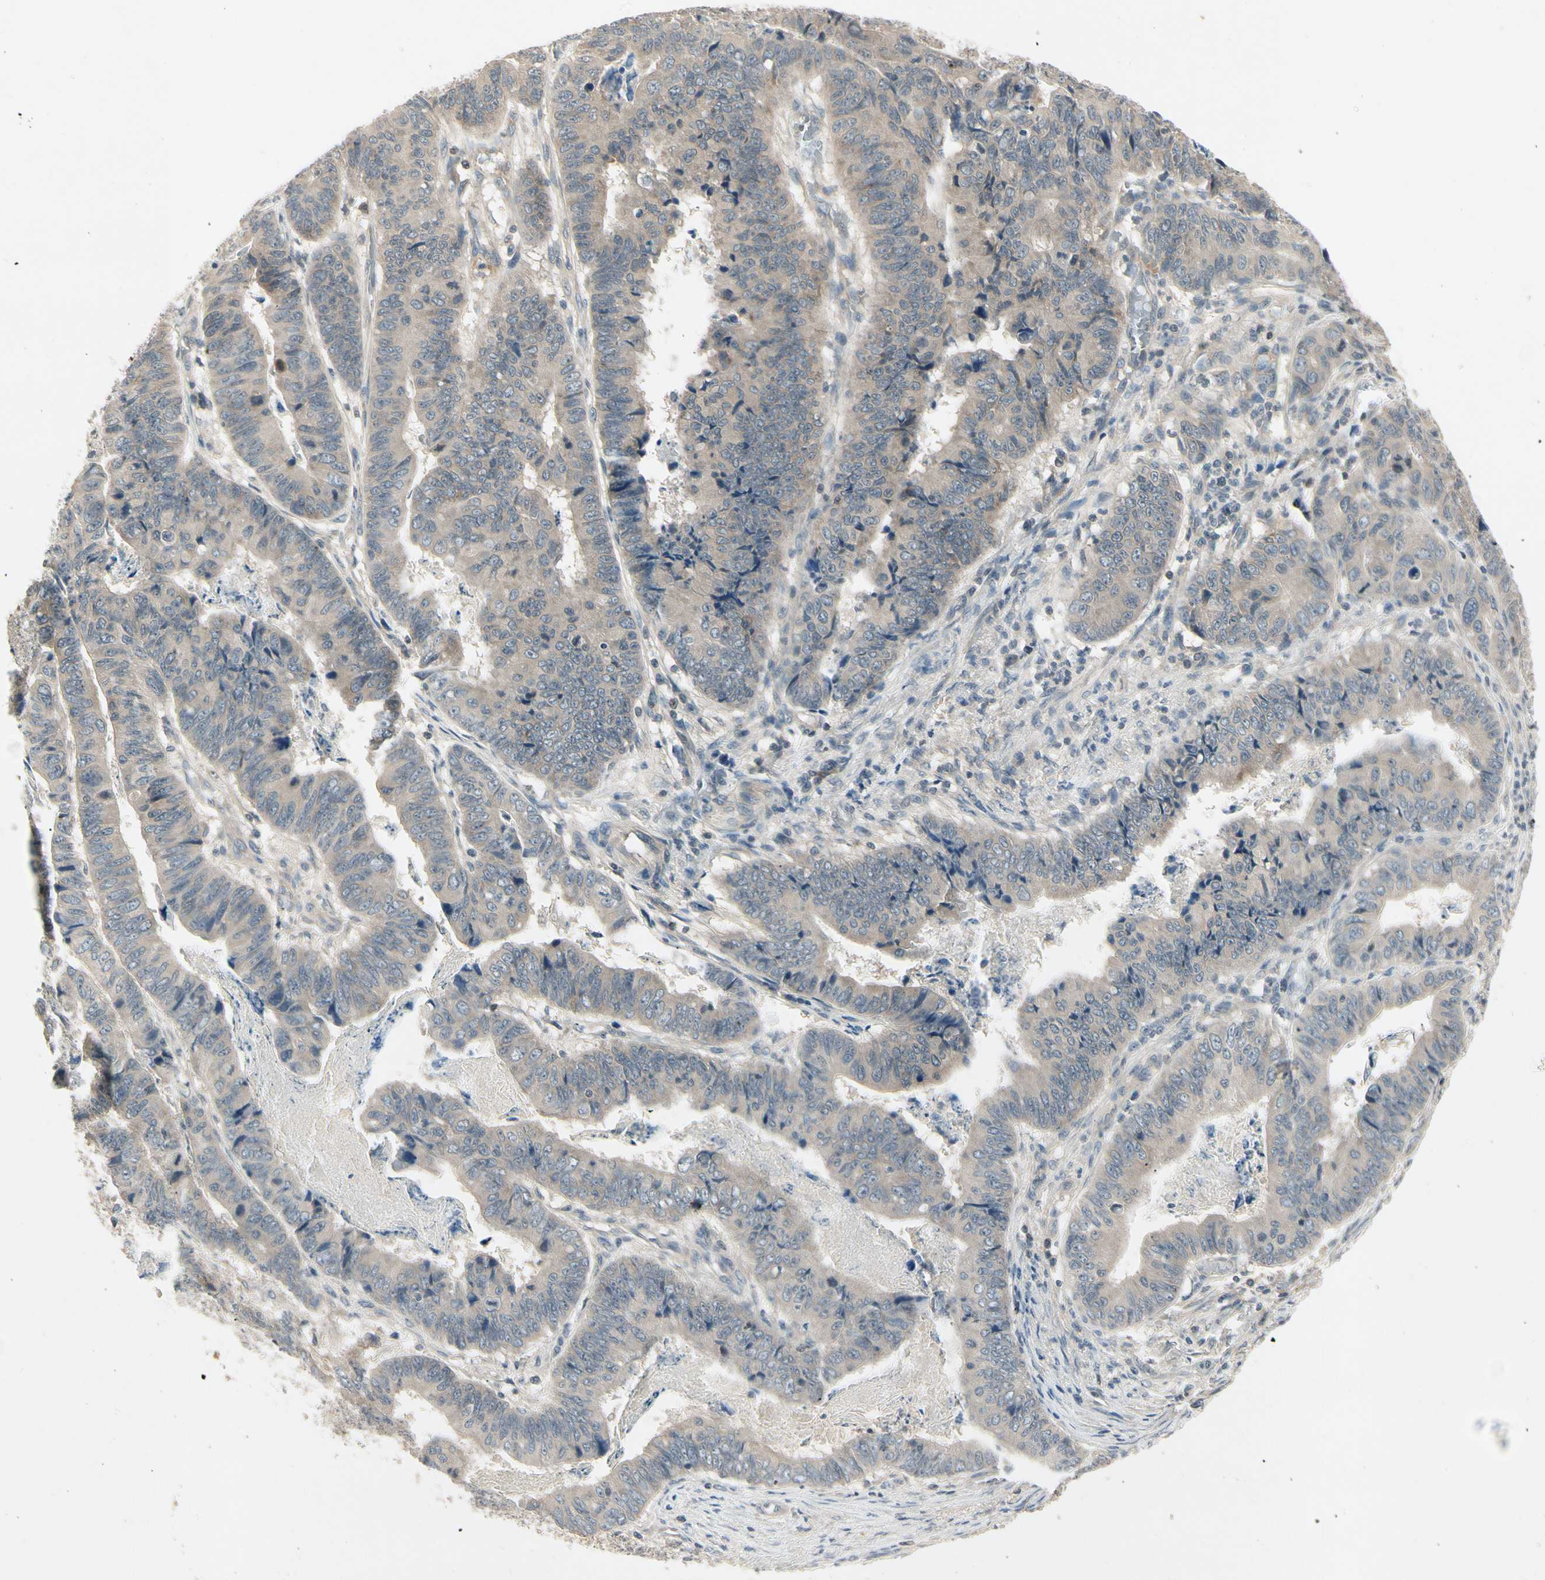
{"staining": {"intensity": "weak", "quantity": ">75%", "location": "cytoplasmic/membranous"}, "tissue": "stomach cancer", "cell_type": "Tumor cells", "image_type": "cancer", "snomed": [{"axis": "morphology", "description": "Adenocarcinoma, NOS"}, {"axis": "topography", "description": "Stomach, lower"}], "caption": "Human stomach cancer stained for a protein (brown) shows weak cytoplasmic/membranous positive expression in approximately >75% of tumor cells.", "gene": "CCL4", "patient": {"sex": "male", "age": 77}}